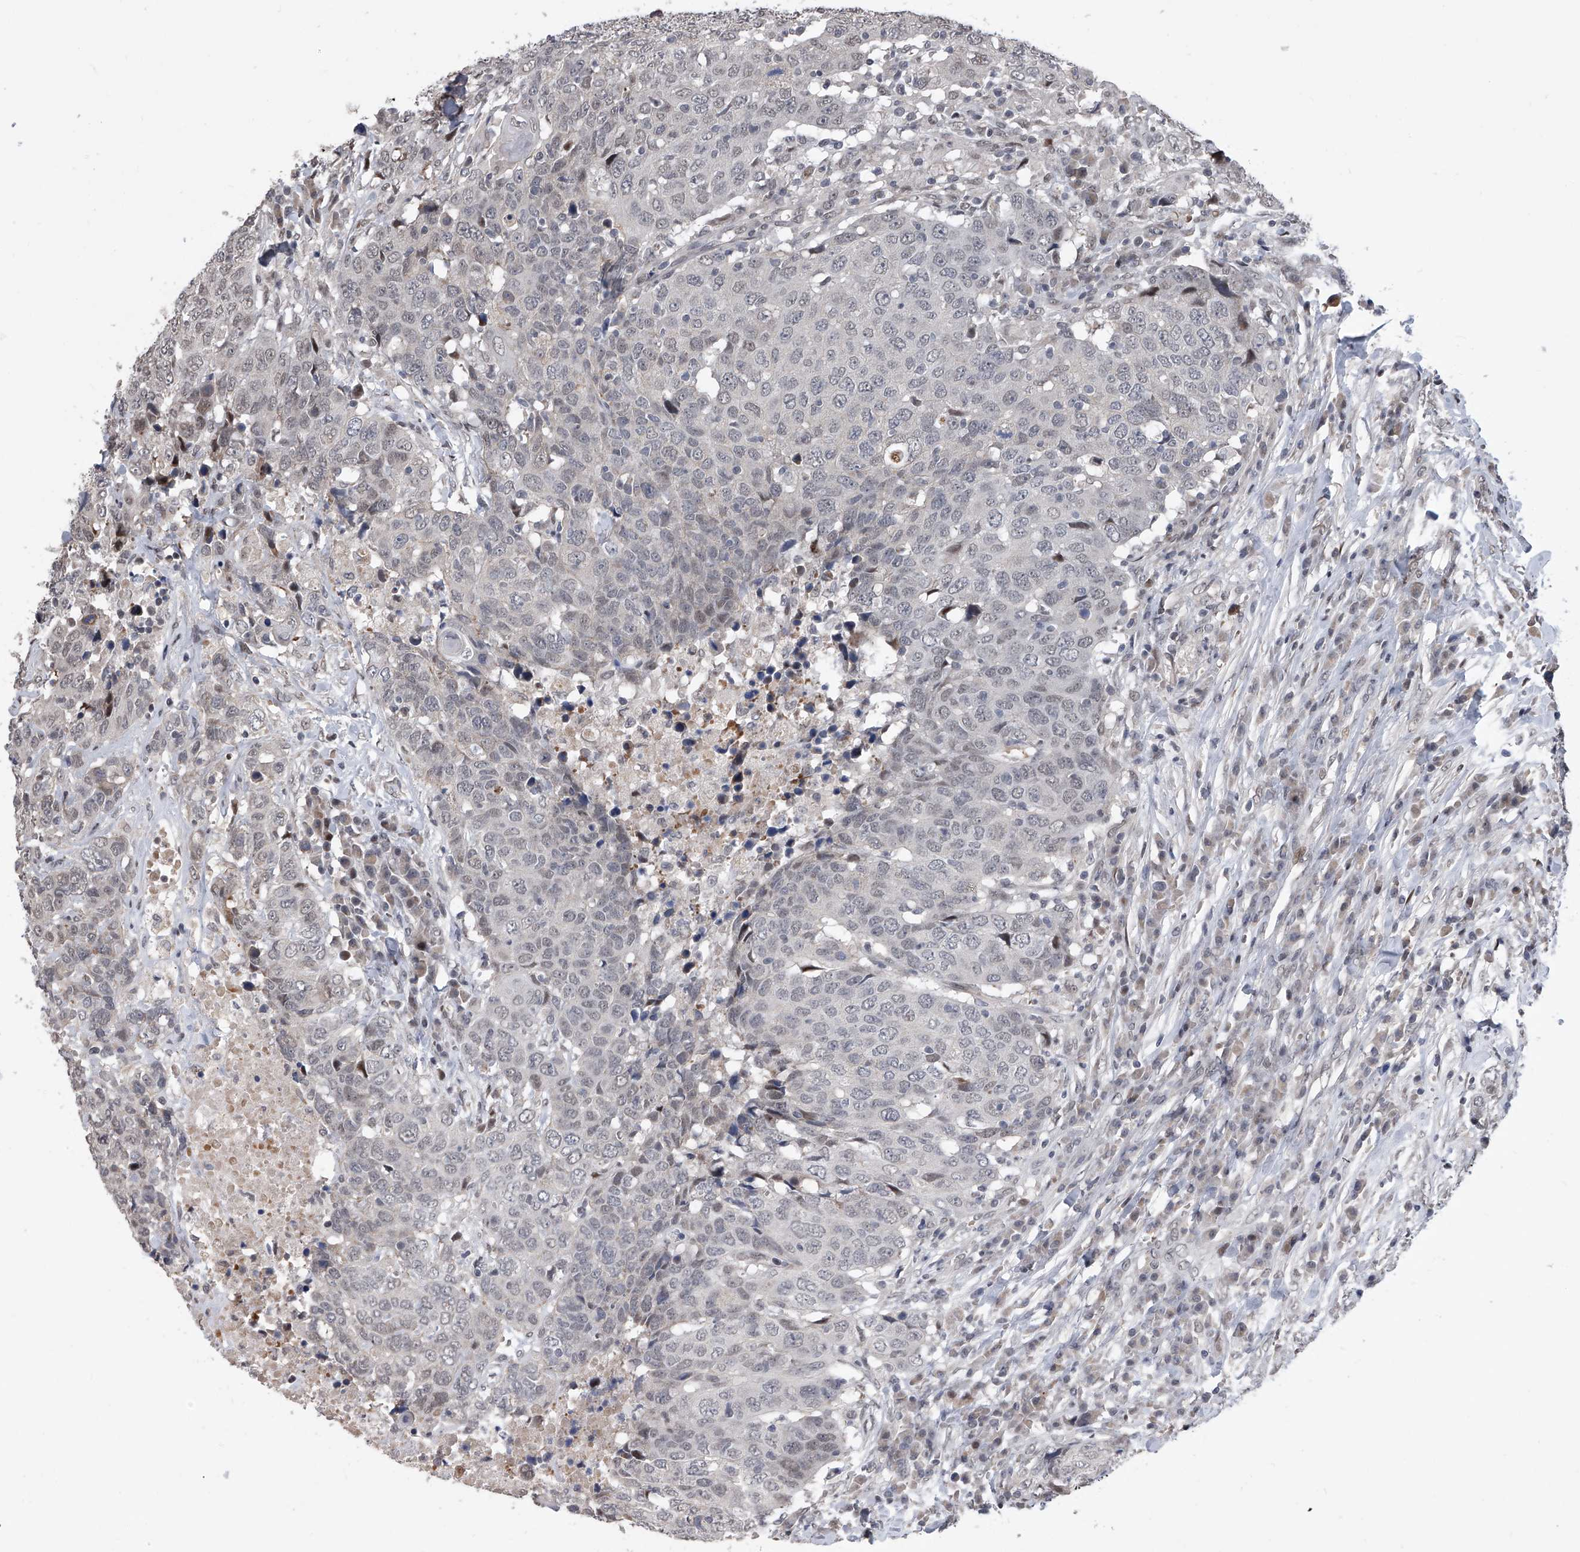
{"staining": {"intensity": "negative", "quantity": "none", "location": "none"}, "tissue": "head and neck cancer", "cell_type": "Tumor cells", "image_type": "cancer", "snomed": [{"axis": "morphology", "description": "Squamous cell carcinoma, NOS"}, {"axis": "topography", "description": "Head-Neck"}], "caption": "IHC photomicrograph of human head and neck squamous cell carcinoma stained for a protein (brown), which exhibits no staining in tumor cells.", "gene": "ZNF426", "patient": {"sex": "male", "age": 66}}